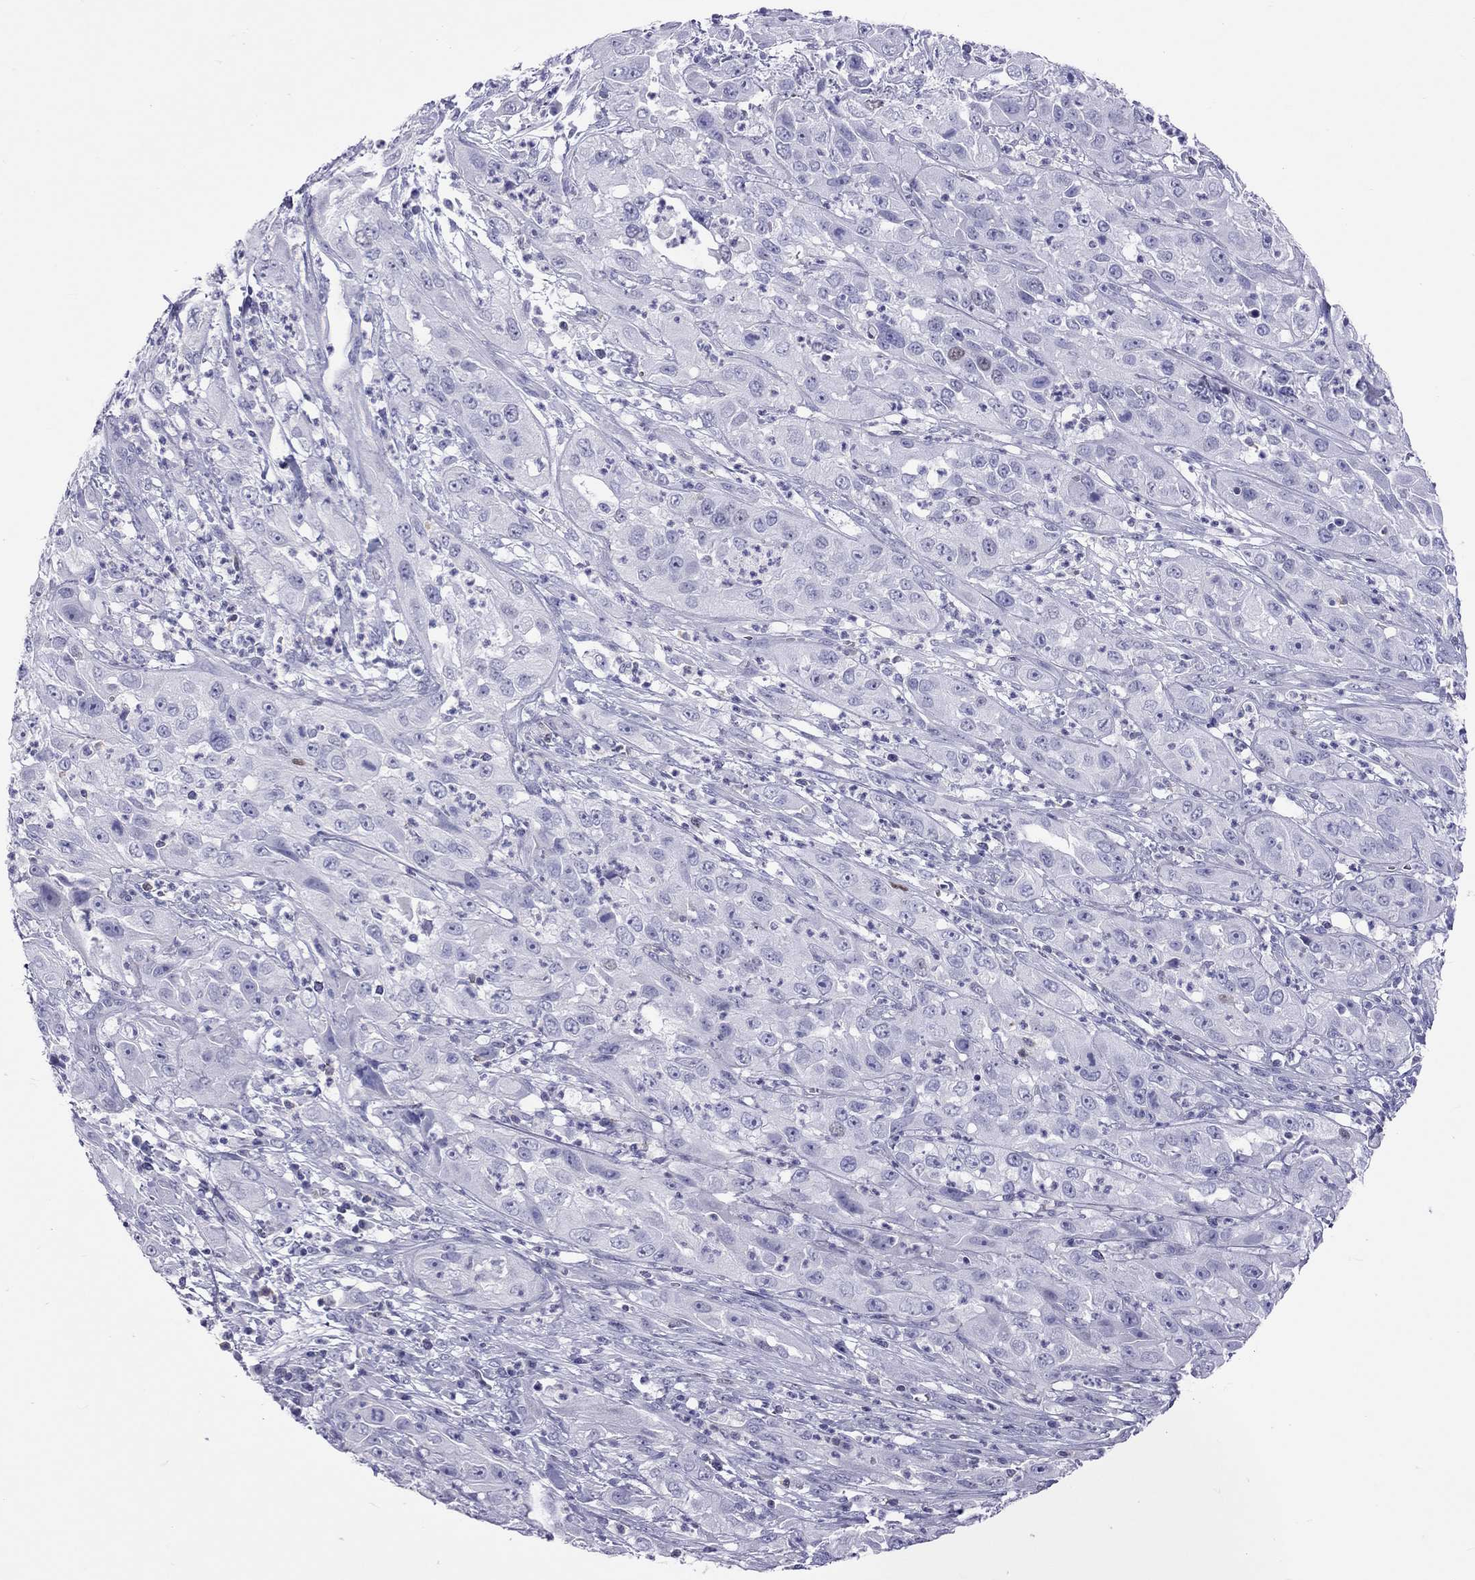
{"staining": {"intensity": "negative", "quantity": "none", "location": "none"}, "tissue": "cervical cancer", "cell_type": "Tumor cells", "image_type": "cancer", "snomed": [{"axis": "morphology", "description": "Squamous cell carcinoma, NOS"}, {"axis": "topography", "description": "Cervix"}], "caption": "An immunohistochemistry (IHC) image of squamous cell carcinoma (cervical) is shown. There is no staining in tumor cells of squamous cell carcinoma (cervical).", "gene": "STAG3", "patient": {"sex": "female", "age": 32}}